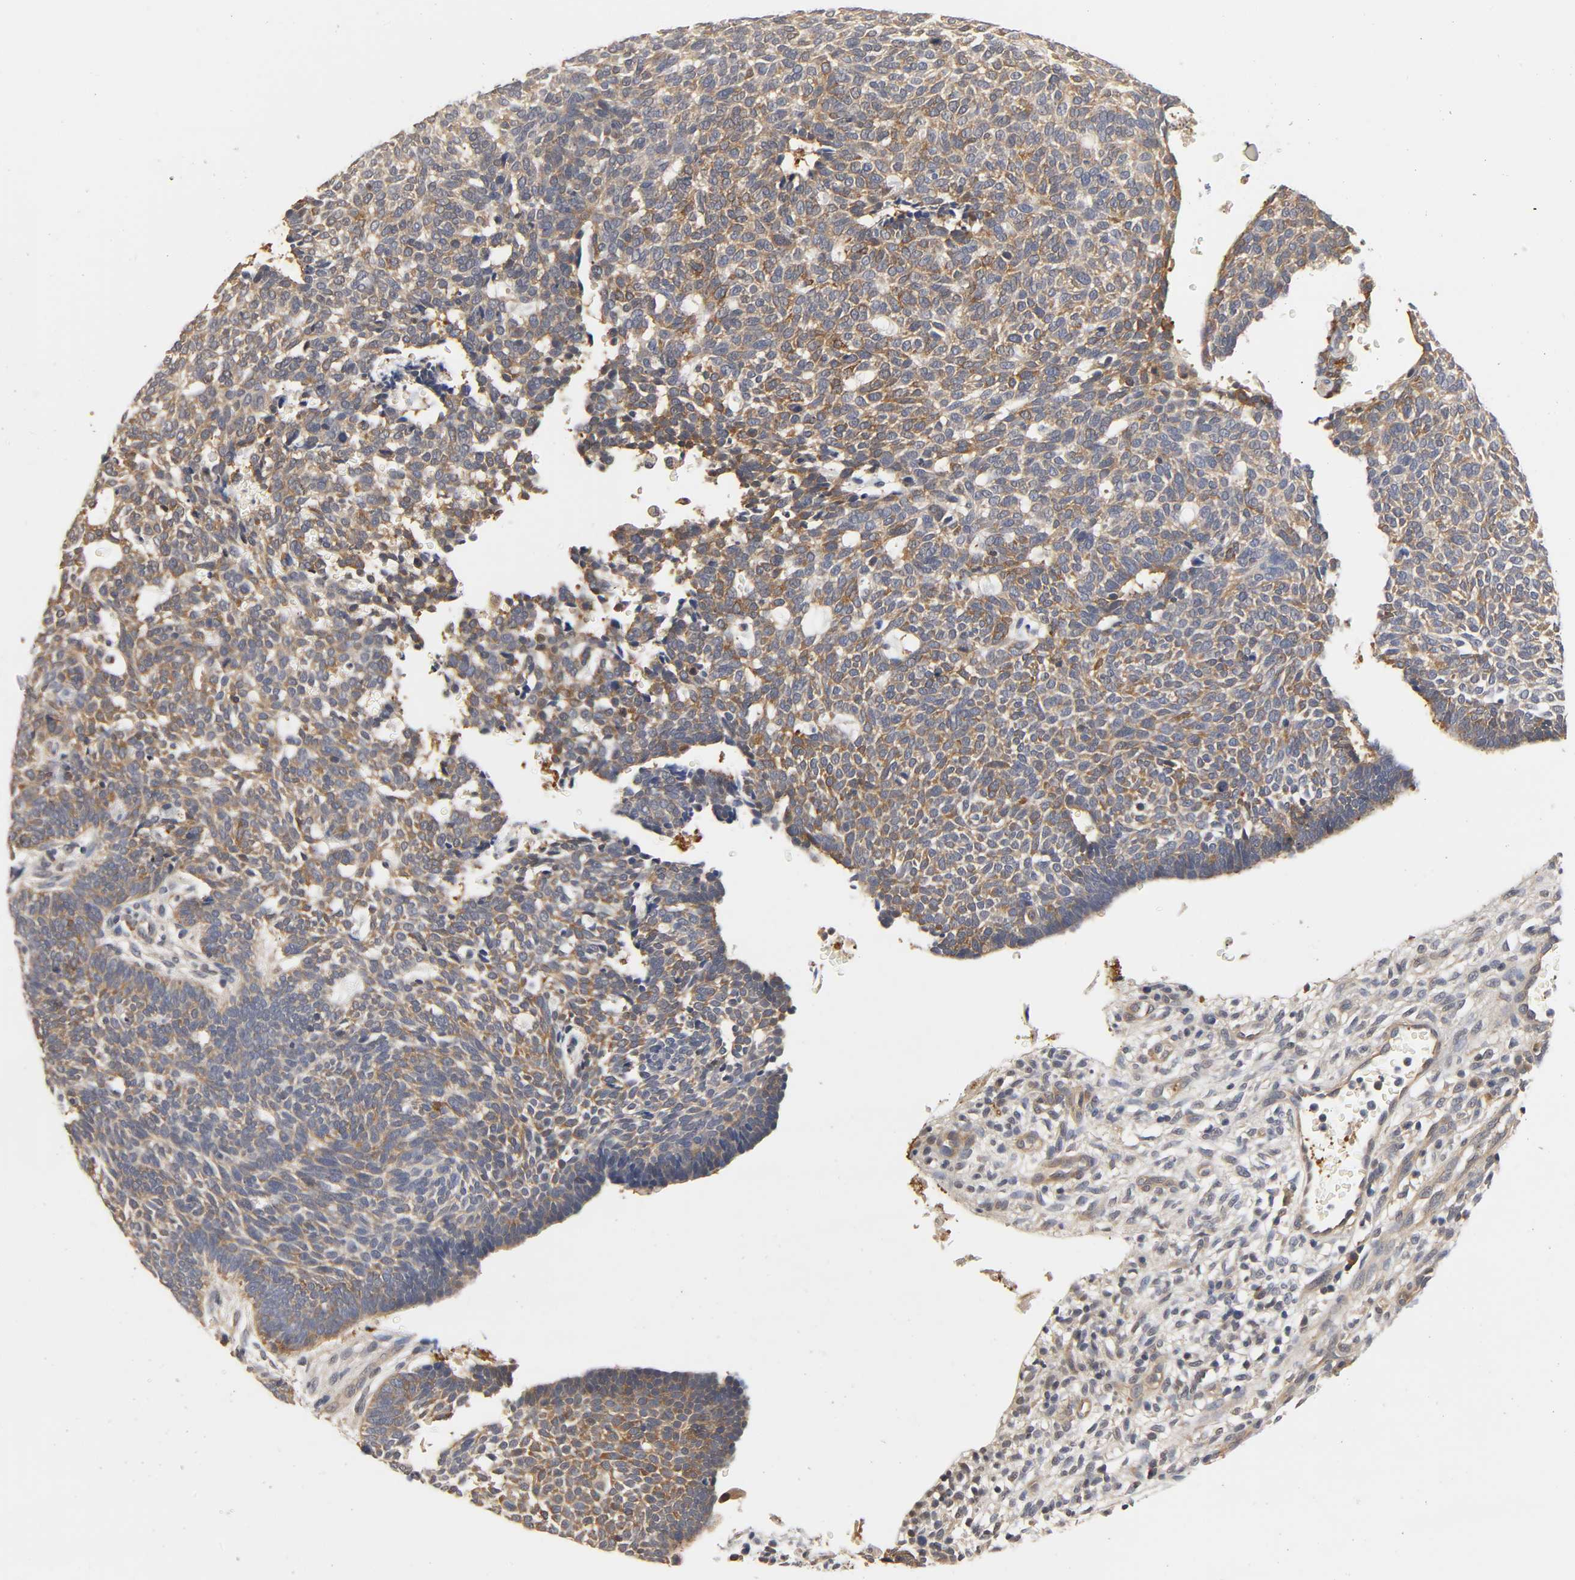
{"staining": {"intensity": "moderate", "quantity": "<25%", "location": "cytoplasmic/membranous"}, "tissue": "skin cancer", "cell_type": "Tumor cells", "image_type": "cancer", "snomed": [{"axis": "morphology", "description": "Normal tissue, NOS"}, {"axis": "morphology", "description": "Basal cell carcinoma"}, {"axis": "topography", "description": "Skin"}], "caption": "Basal cell carcinoma (skin) stained for a protein reveals moderate cytoplasmic/membranous positivity in tumor cells.", "gene": "PDE5A", "patient": {"sex": "male", "age": 87}}